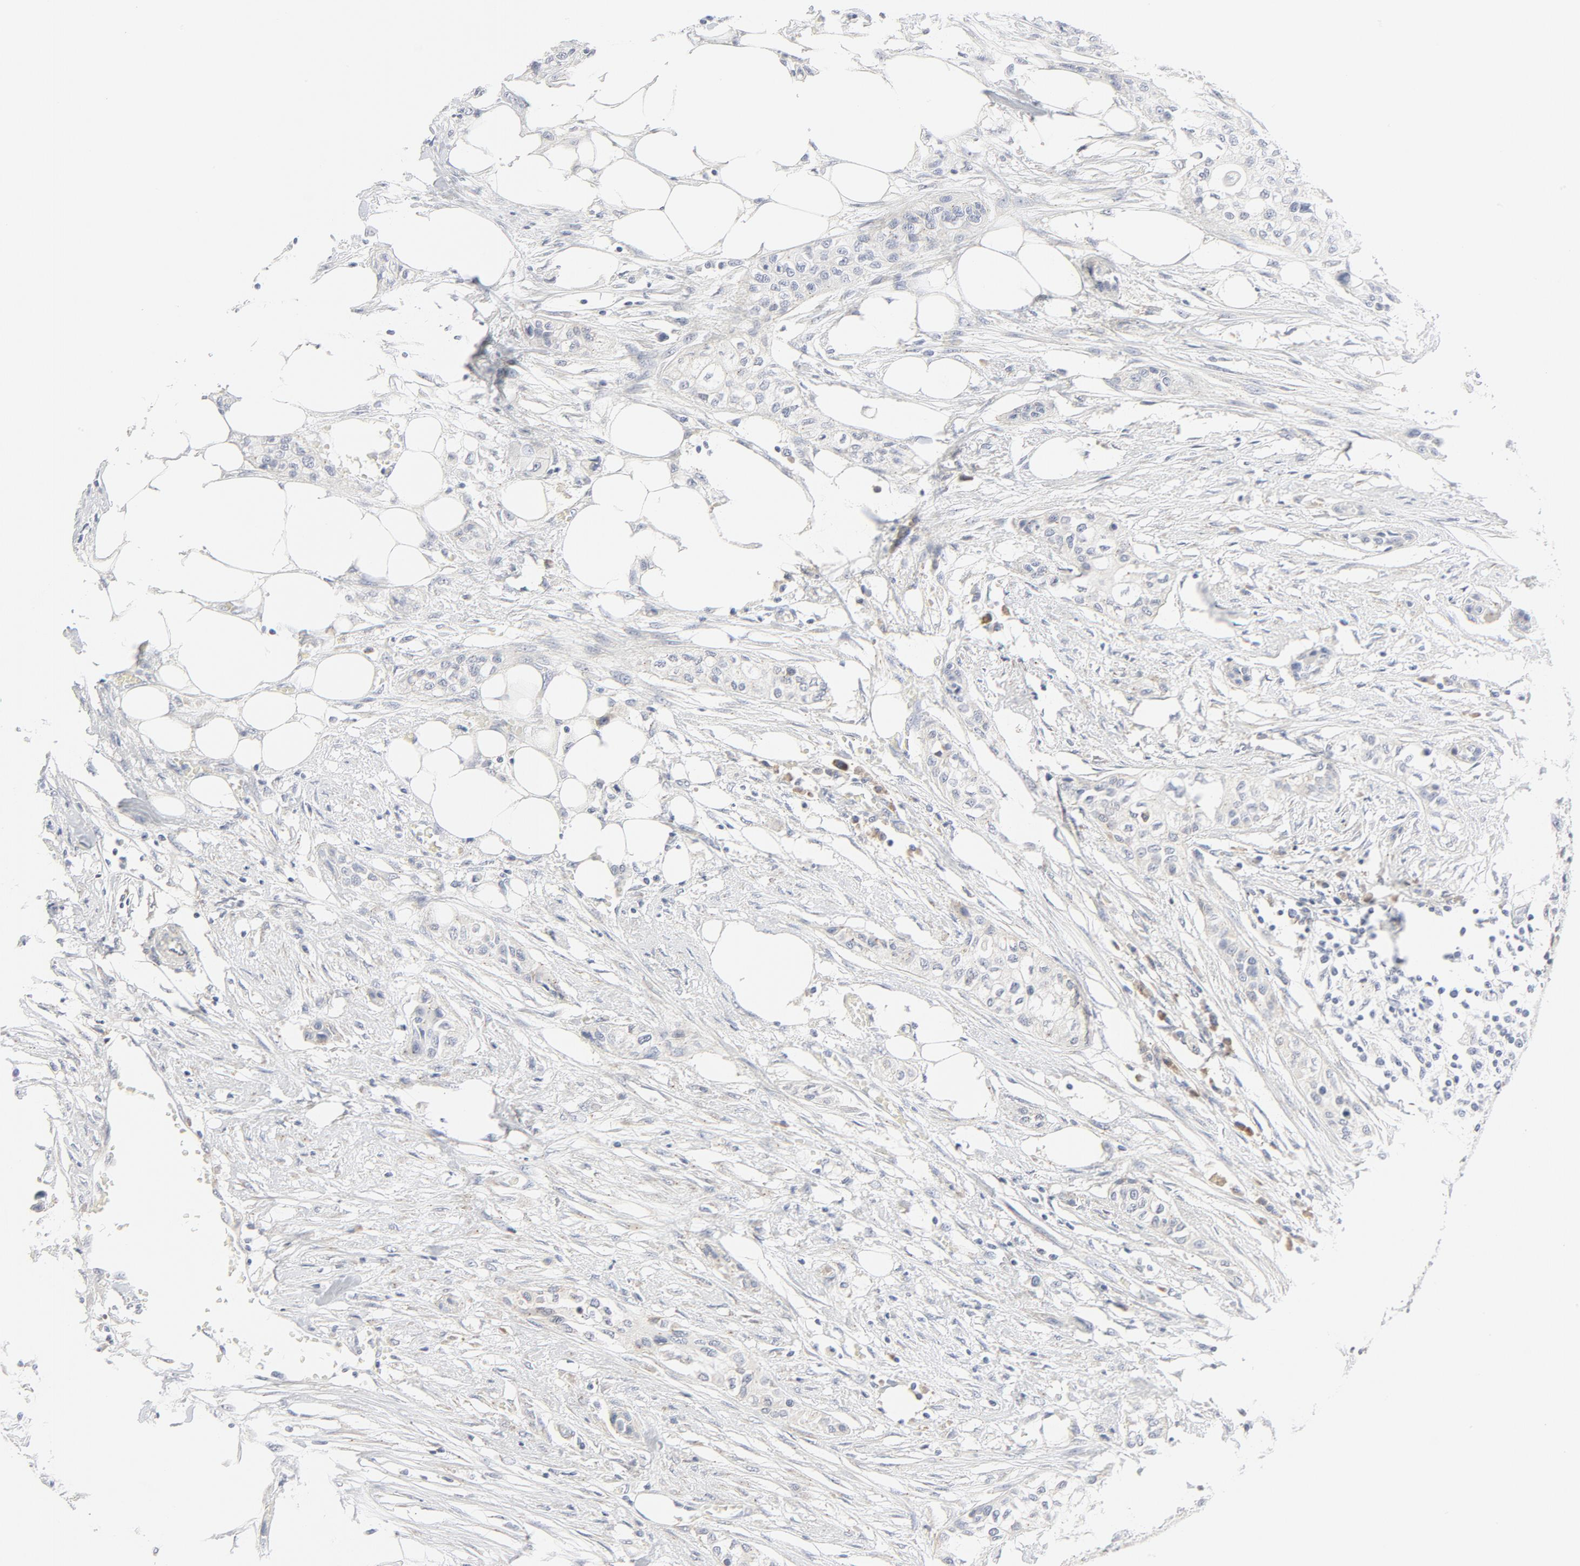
{"staining": {"intensity": "weak", "quantity": "25%-75%", "location": "cytoplasmic/membranous"}, "tissue": "urothelial cancer", "cell_type": "Tumor cells", "image_type": "cancer", "snomed": [{"axis": "morphology", "description": "Urothelial carcinoma, High grade"}, {"axis": "topography", "description": "Urinary bladder"}], "caption": "This is a histology image of IHC staining of high-grade urothelial carcinoma, which shows weak expression in the cytoplasmic/membranous of tumor cells.", "gene": "LRP6", "patient": {"sex": "male", "age": 74}}